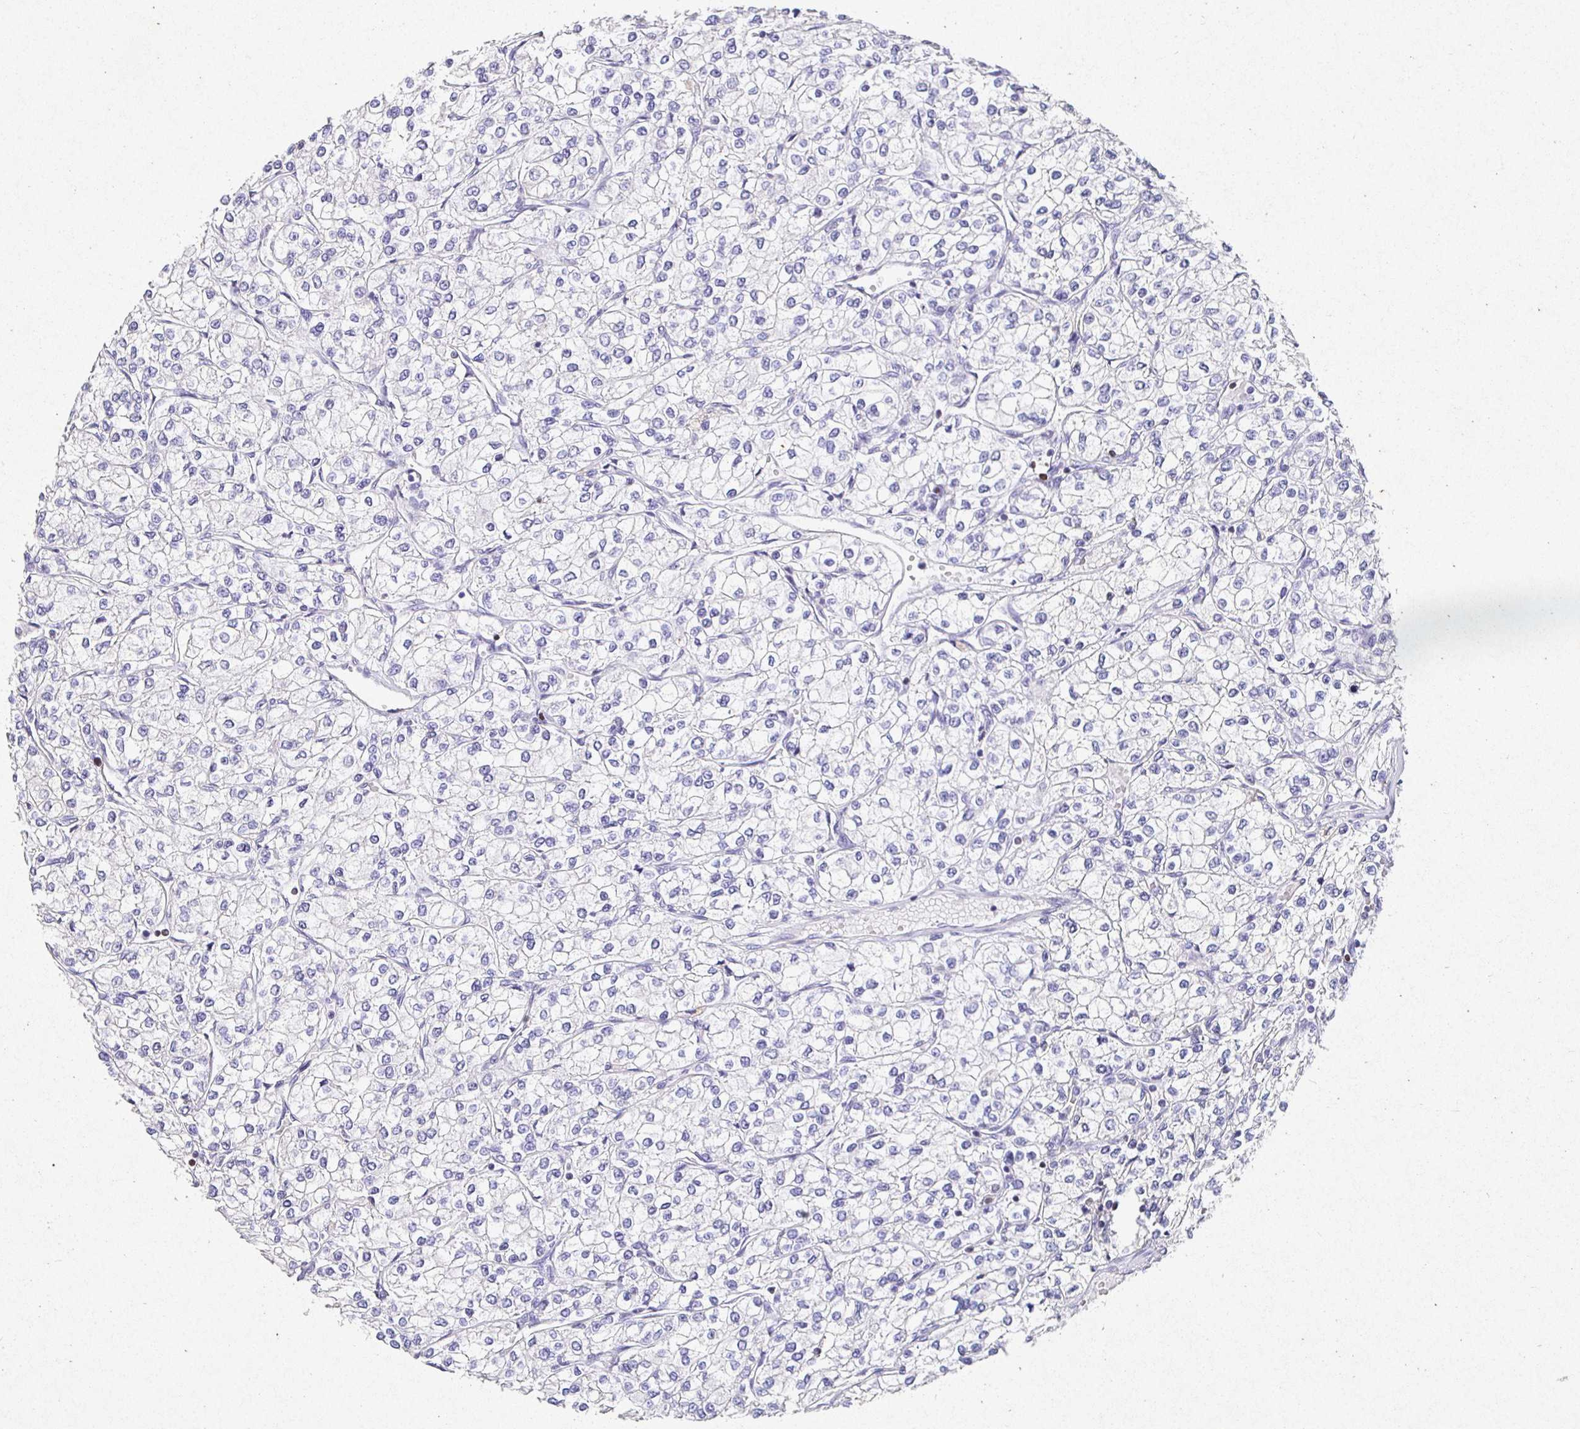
{"staining": {"intensity": "negative", "quantity": "none", "location": "none"}, "tissue": "renal cancer", "cell_type": "Tumor cells", "image_type": "cancer", "snomed": [{"axis": "morphology", "description": "Adenocarcinoma, NOS"}, {"axis": "topography", "description": "Kidney"}], "caption": "Immunohistochemistry image of neoplastic tissue: human renal cancer (adenocarcinoma) stained with DAB demonstrates no significant protein staining in tumor cells.", "gene": "SATB1", "patient": {"sex": "male", "age": 80}}